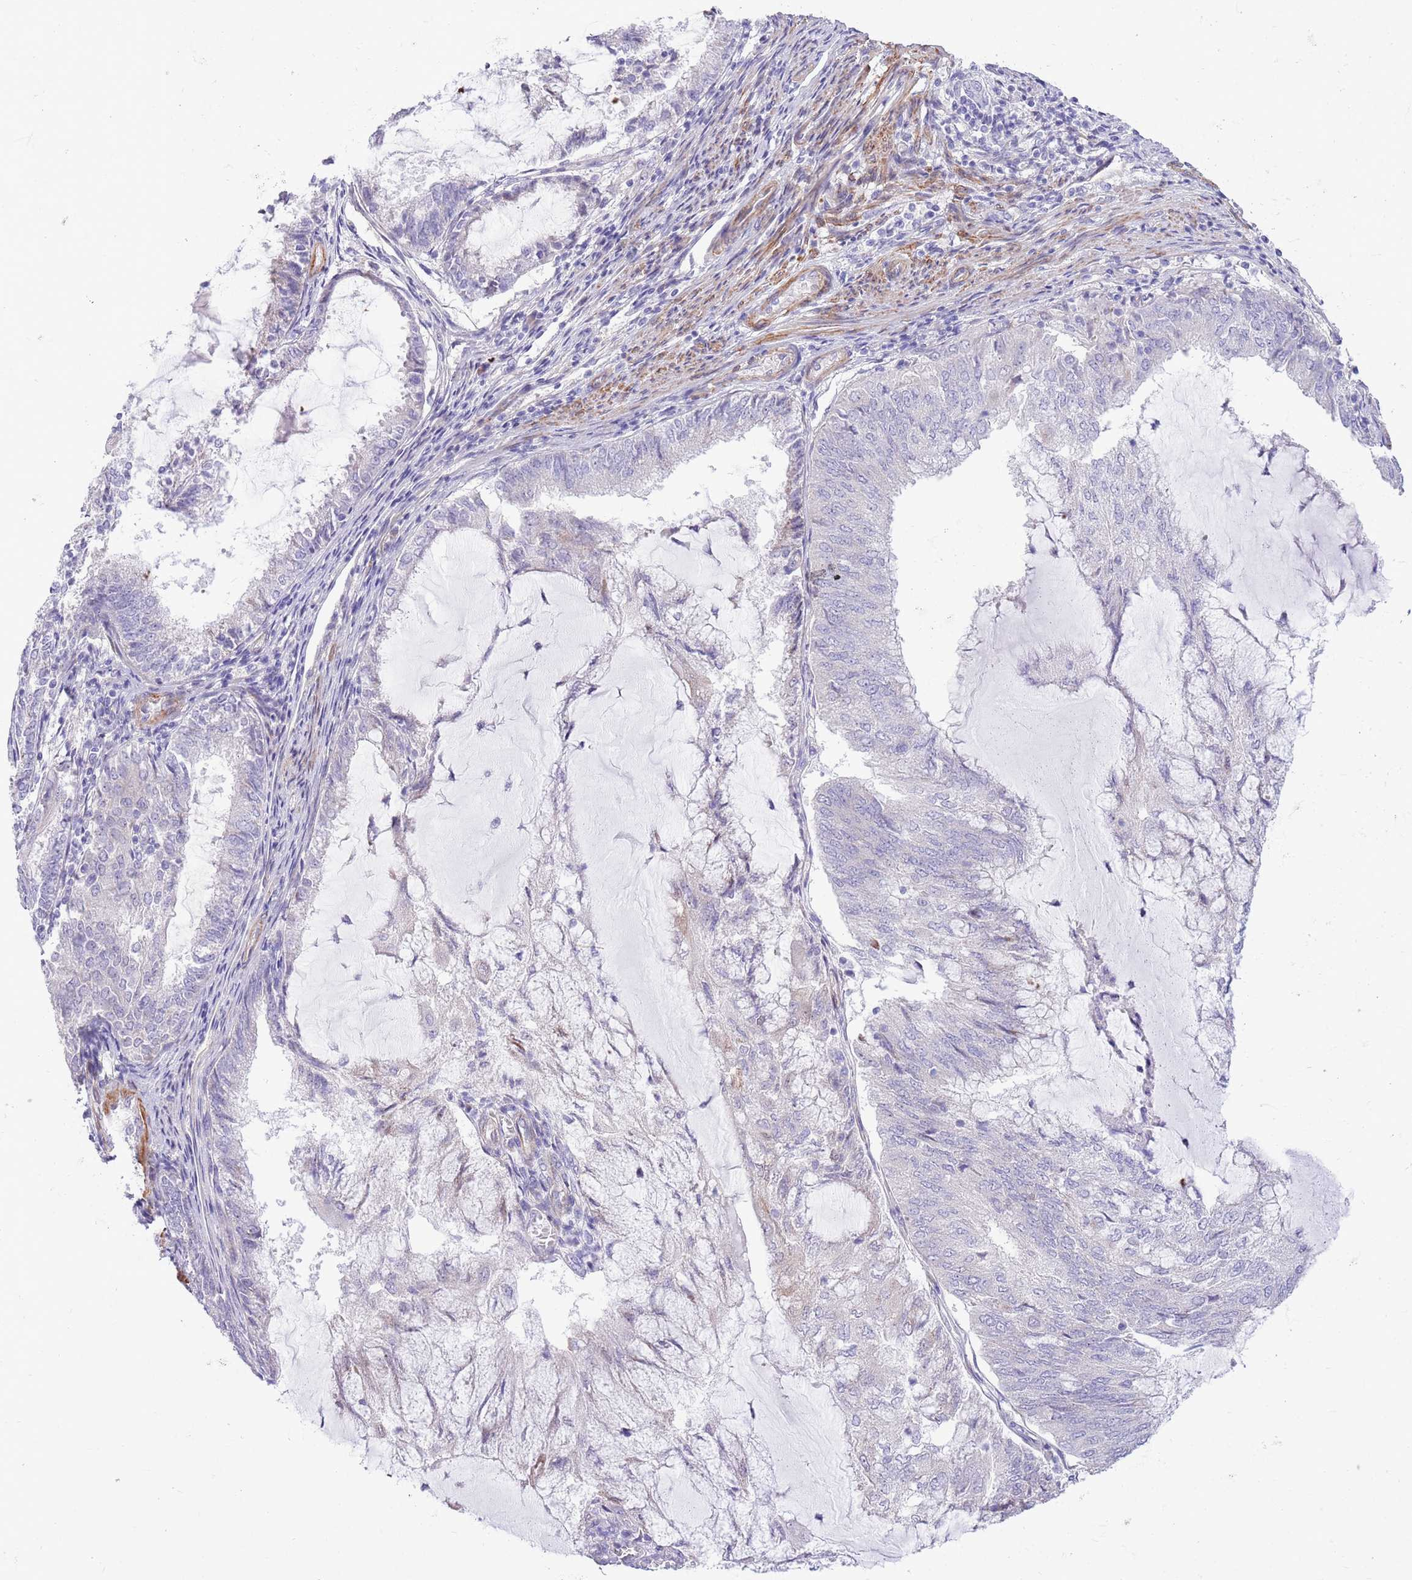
{"staining": {"intensity": "negative", "quantity": "none", "location": "none"}, "tissue": "endometrial cancer", "cell_type": "Tumor cells", "image_type": "cancer", "snomed": [{"axis": "morphology", "description": "Adenocarcinoma, NOS"}, {"axis": "topography", "description": "Endometrium"}], "caption": "This is an immunohistochemistry micrograph of endometrial cancer. There is no expression in tumor cells.", "gene": "ZC4H2", "patient": {"sex": "female", "age": 81}}